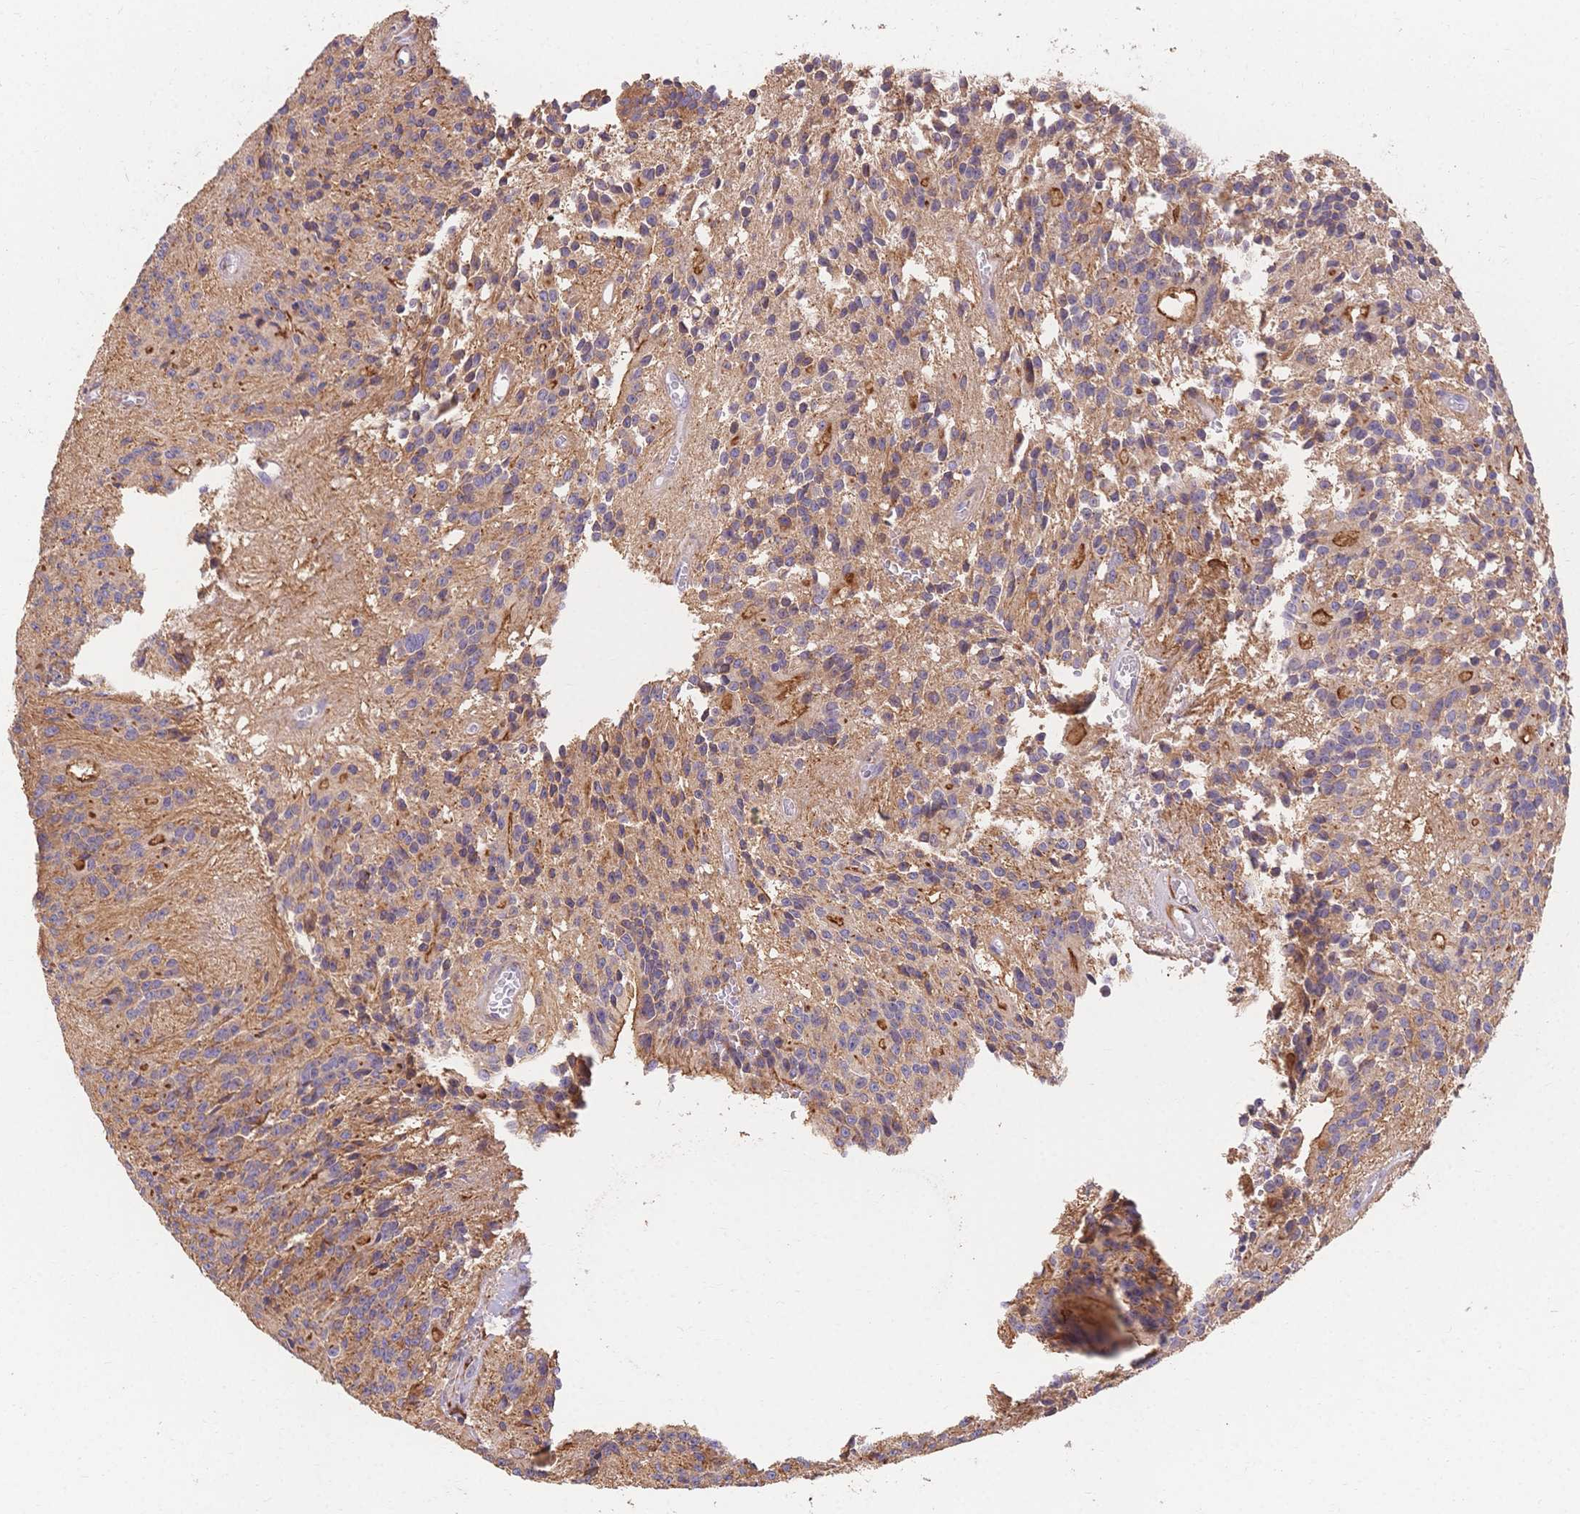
{"staining": {"intensity": "negative", "quantity": "none", "location": "none"}, "tissue": "glioma", "cell_type": "Tumor cells", "image_type": "cancer", "snomed": [{"axis": "morphology", "description": "Glioma, malignant, Low grade"}, {"axis": "topography", "description": "Brain"}], "caption": "Protein analysis of glioma exhibits no significant expression in tumor cells.", "gene": "HS3ST5", "patient": {"sex": "male", "age": 31}}